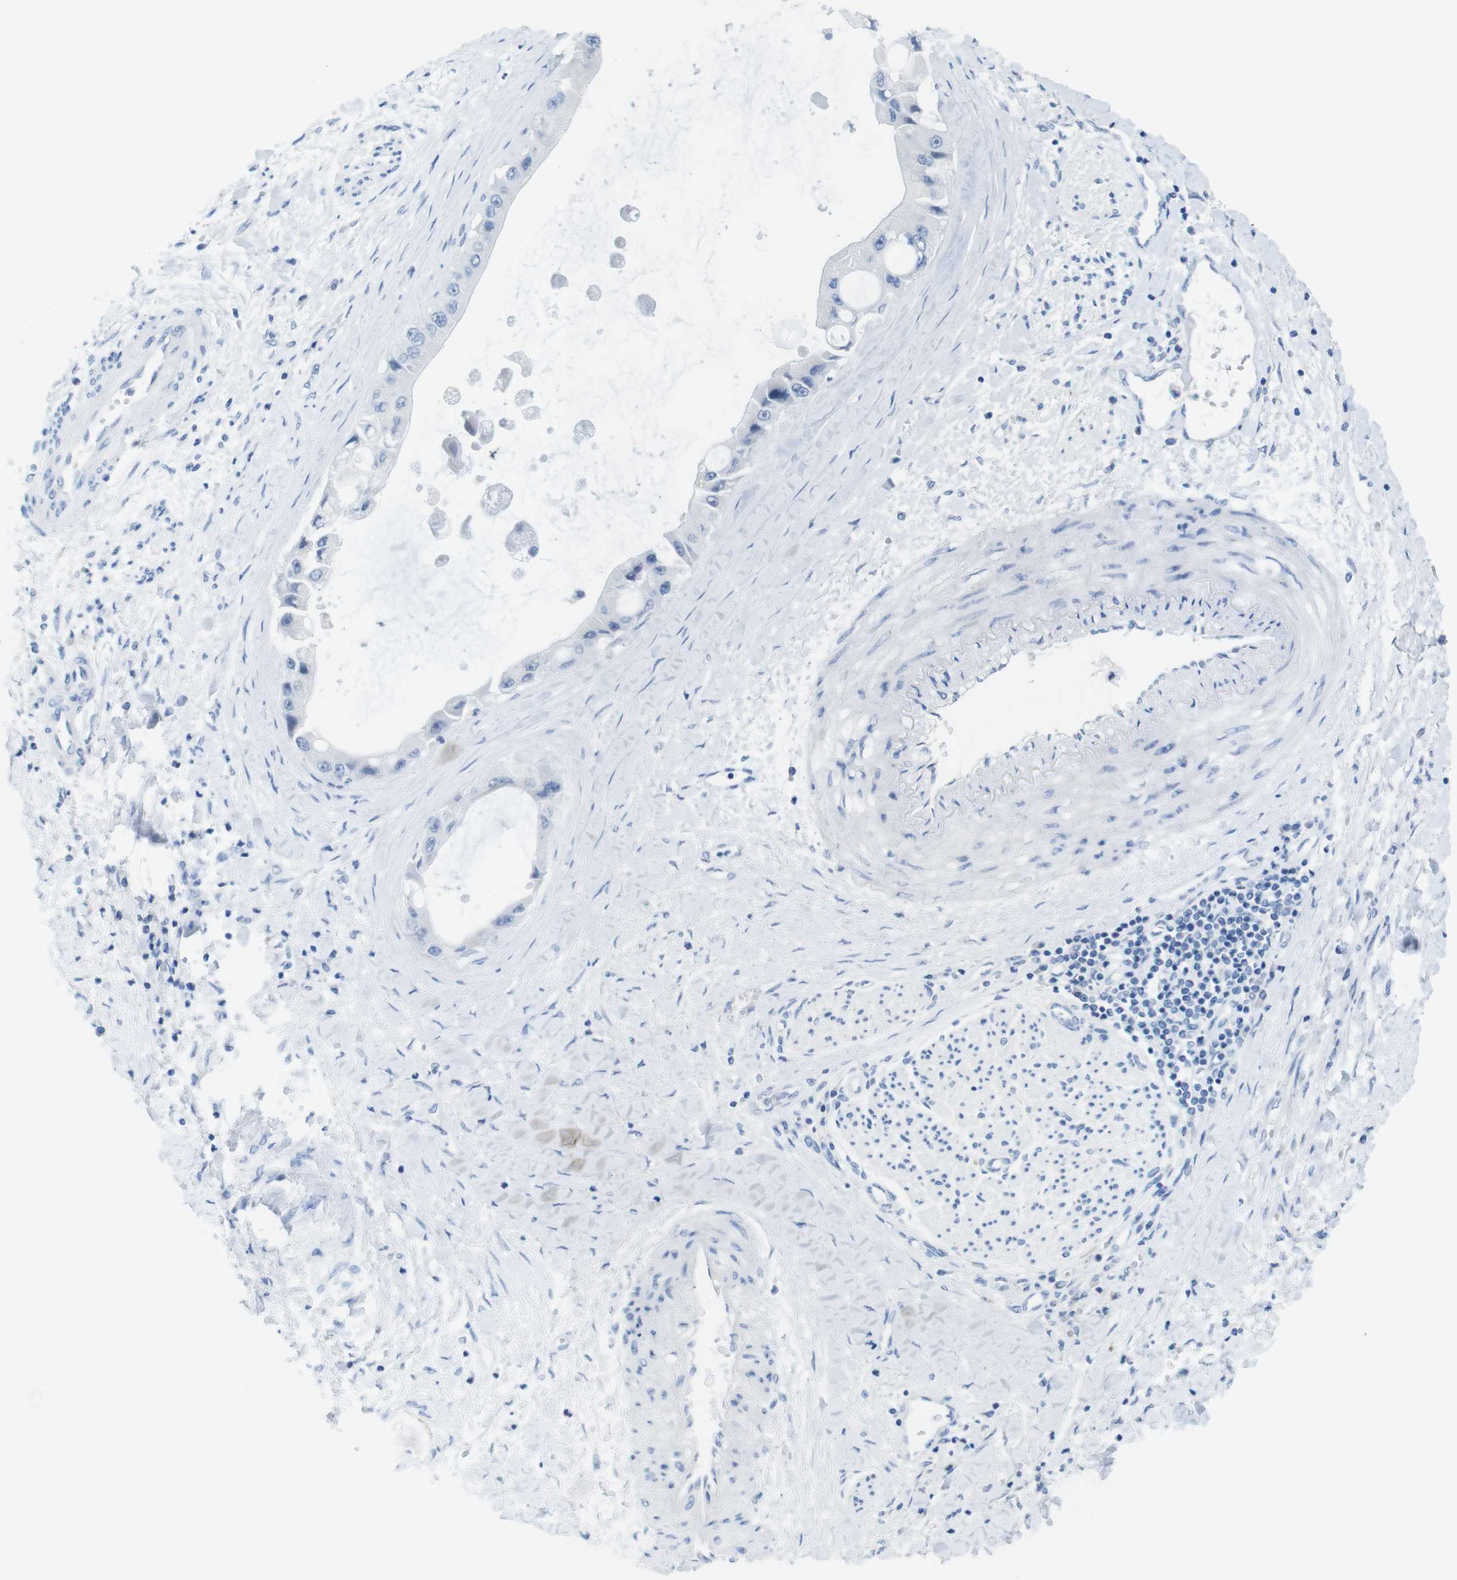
{"staining": {"intensity": "negative", "quantity": "none", "location": "none"}, "tissue": "liver cancer", "cell_type": "Tumor cells", "image_type": "cancer", "snomed": [{"axis": "morphology", "description": "Cholangiocarcinoma"}, {"axis": "topography", "description": "Liver"}], "caption": "DAB (3,3'-diaminobenzidine) immunohistochemical staining of liver cholangiocarcinoma shows no significant expression in tumor cells.", "gene": "OPN1SW", "patient": {"sex": "male", "age": 50}}